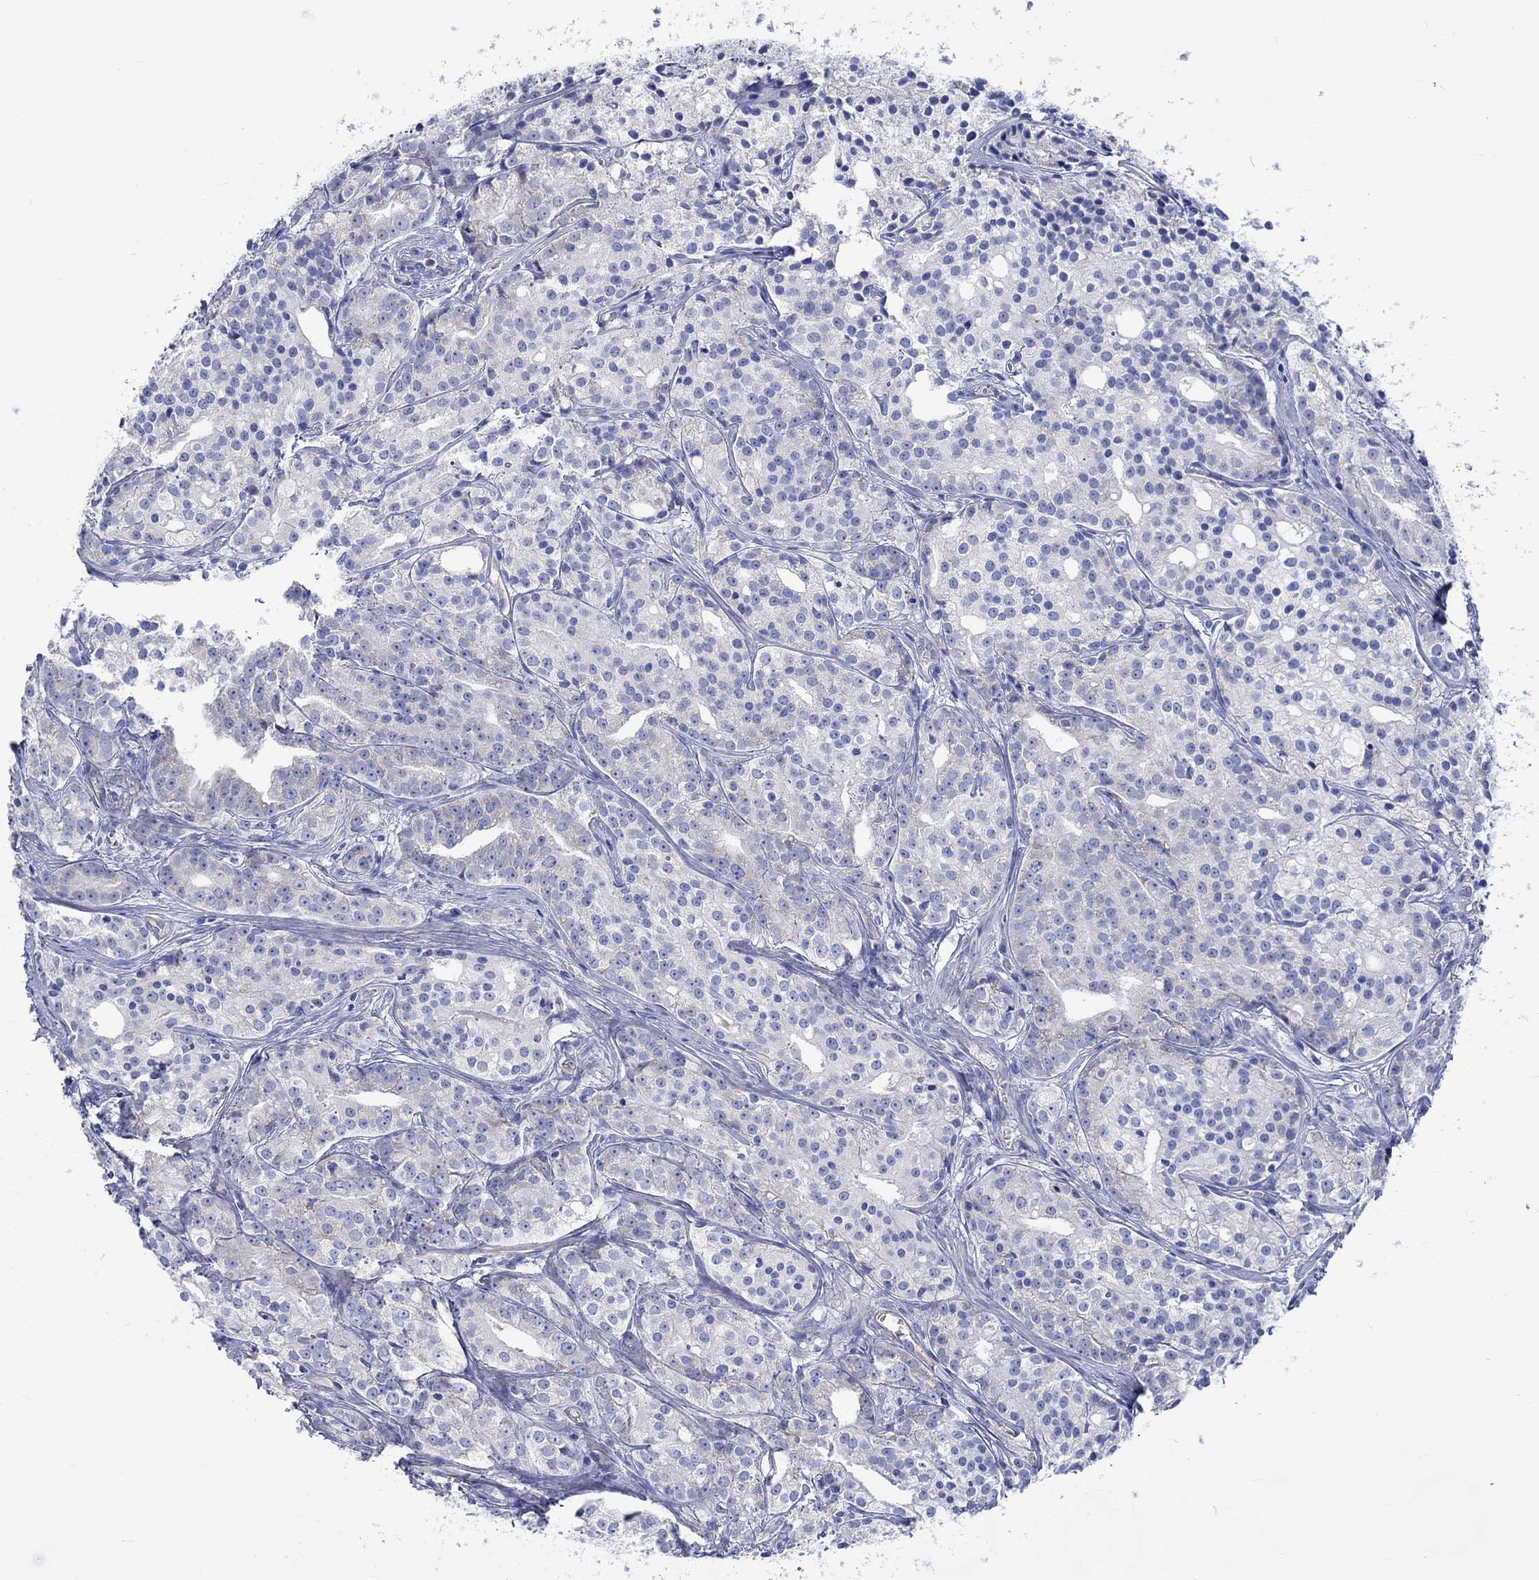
{"staining": {"intensity": "negative", "quantity": "none", "location": "none"}, "tissue": "prostate cancer", "cell_type": "Tumor cells", "image_type": "cancer", "snomed": [{"axis": "morphology", "description": "Adenocarcinoma, Medium grade"}, {"axis": "topography", "description": "Prostate"}], "caption": "IHC of adenocarcinoma (medium-grade) (prostate) demonstrates no positivity in tumor cells. Brightfield microscopy of IHC stained with DAB (3,3'-diaminobenzidine) (brown) and hematoxylin (blue), captured at high magnification.", "gene": "CPLX2", "patient": {"sex": "male", "age": 74}}